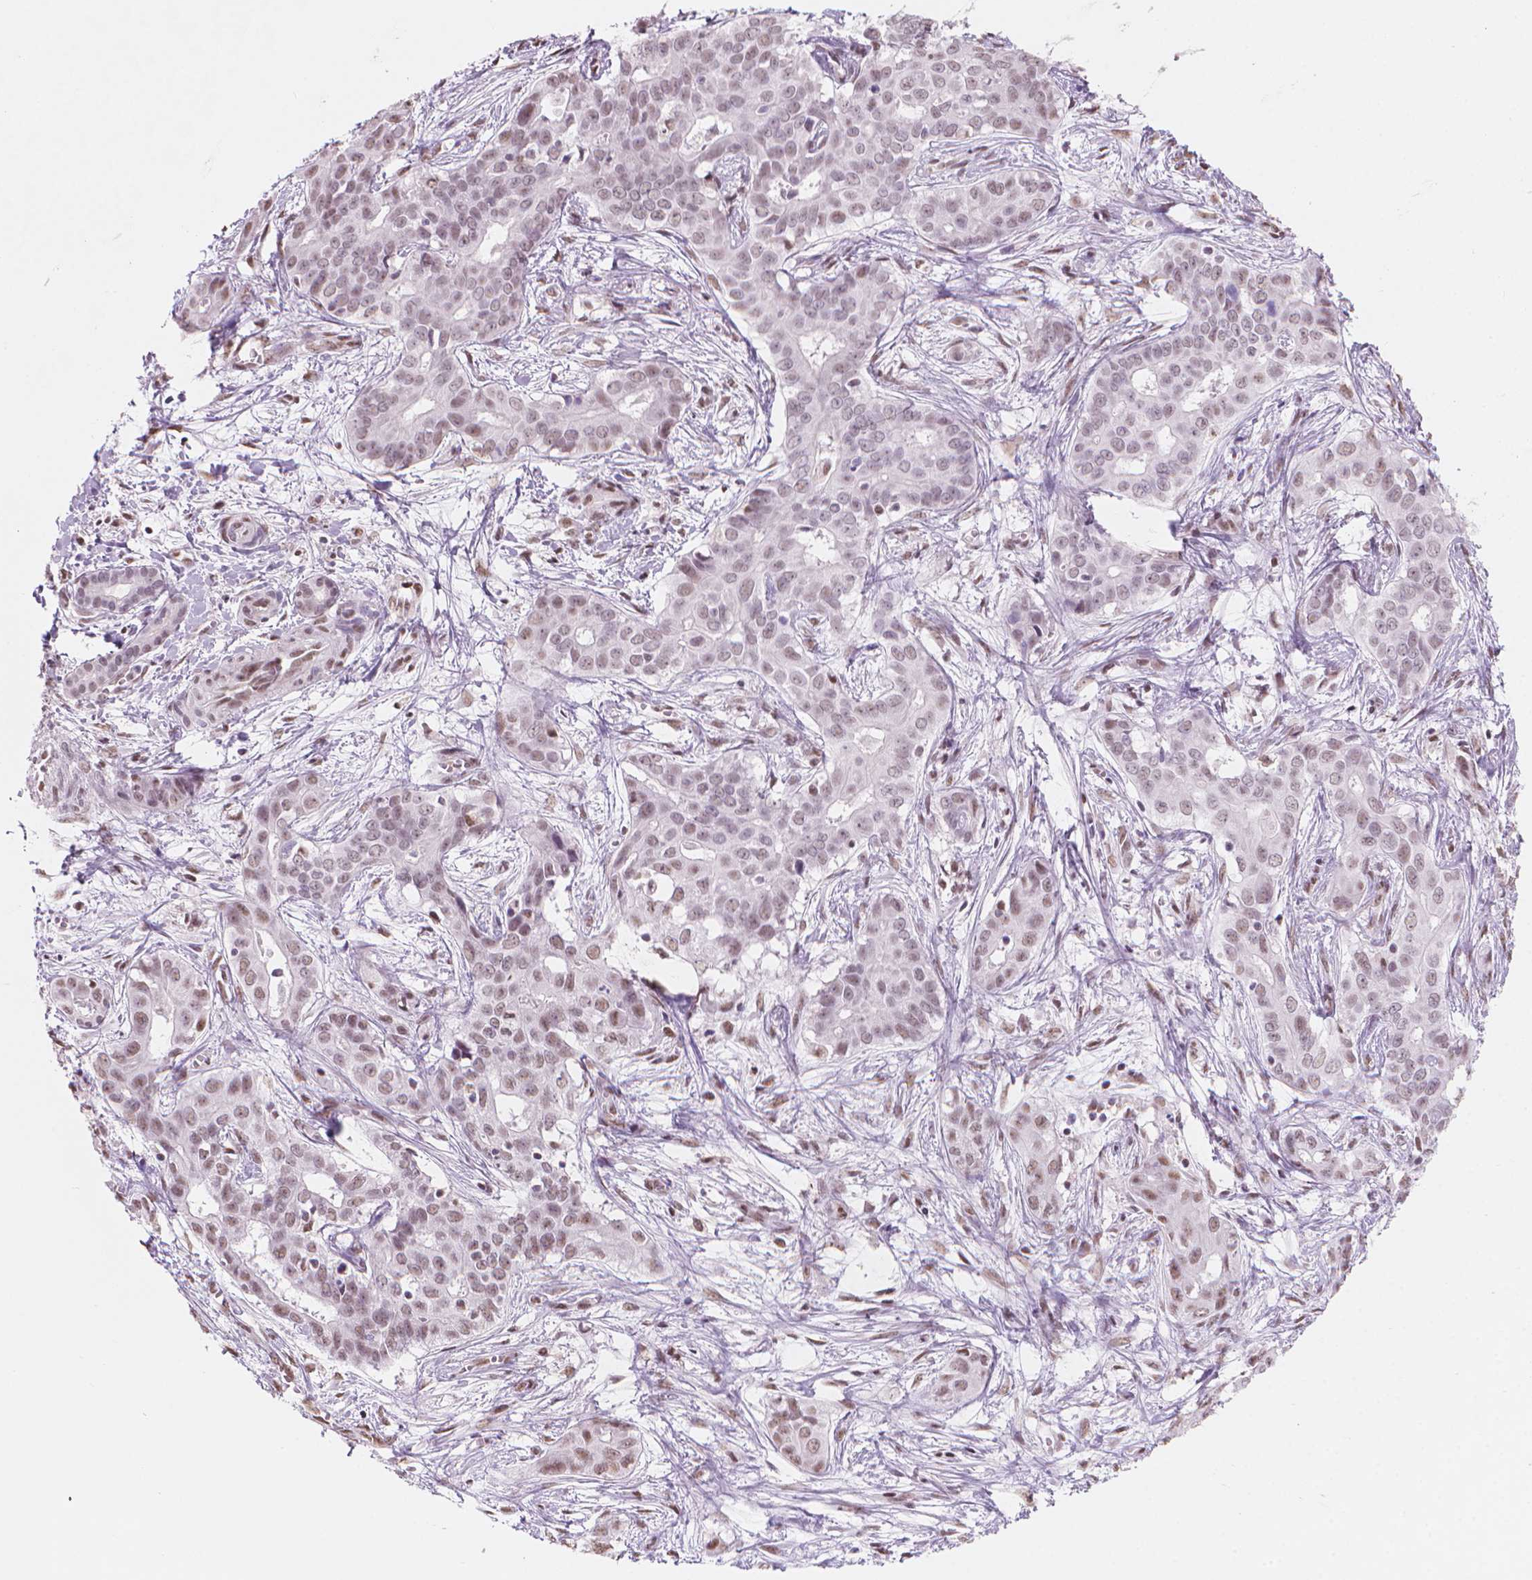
{"staining": {"intensity": "moderate", "quantity": "25%-75%", "location": "nuclear"}, "tissue": "liver cancer", "cell_type": "Tumor cells", "image_type": "cancer", "snomed": [{"axis": "morphology", "description": "Cholangiocarcinoma"}, {"axis": "topography", "description": "Liver"}], "caption": "The photomicrograph reveals staining of liver cancer, revealing moderate nuclear protein expression (brown color) within tumor cells. The staining is performed using DAB brown chromogen to label protein expression. The nuclei are counter-stained blue using hematoxylin.", "gene": "PIAS2", "patient": {"sex": "female", "age": 65}}